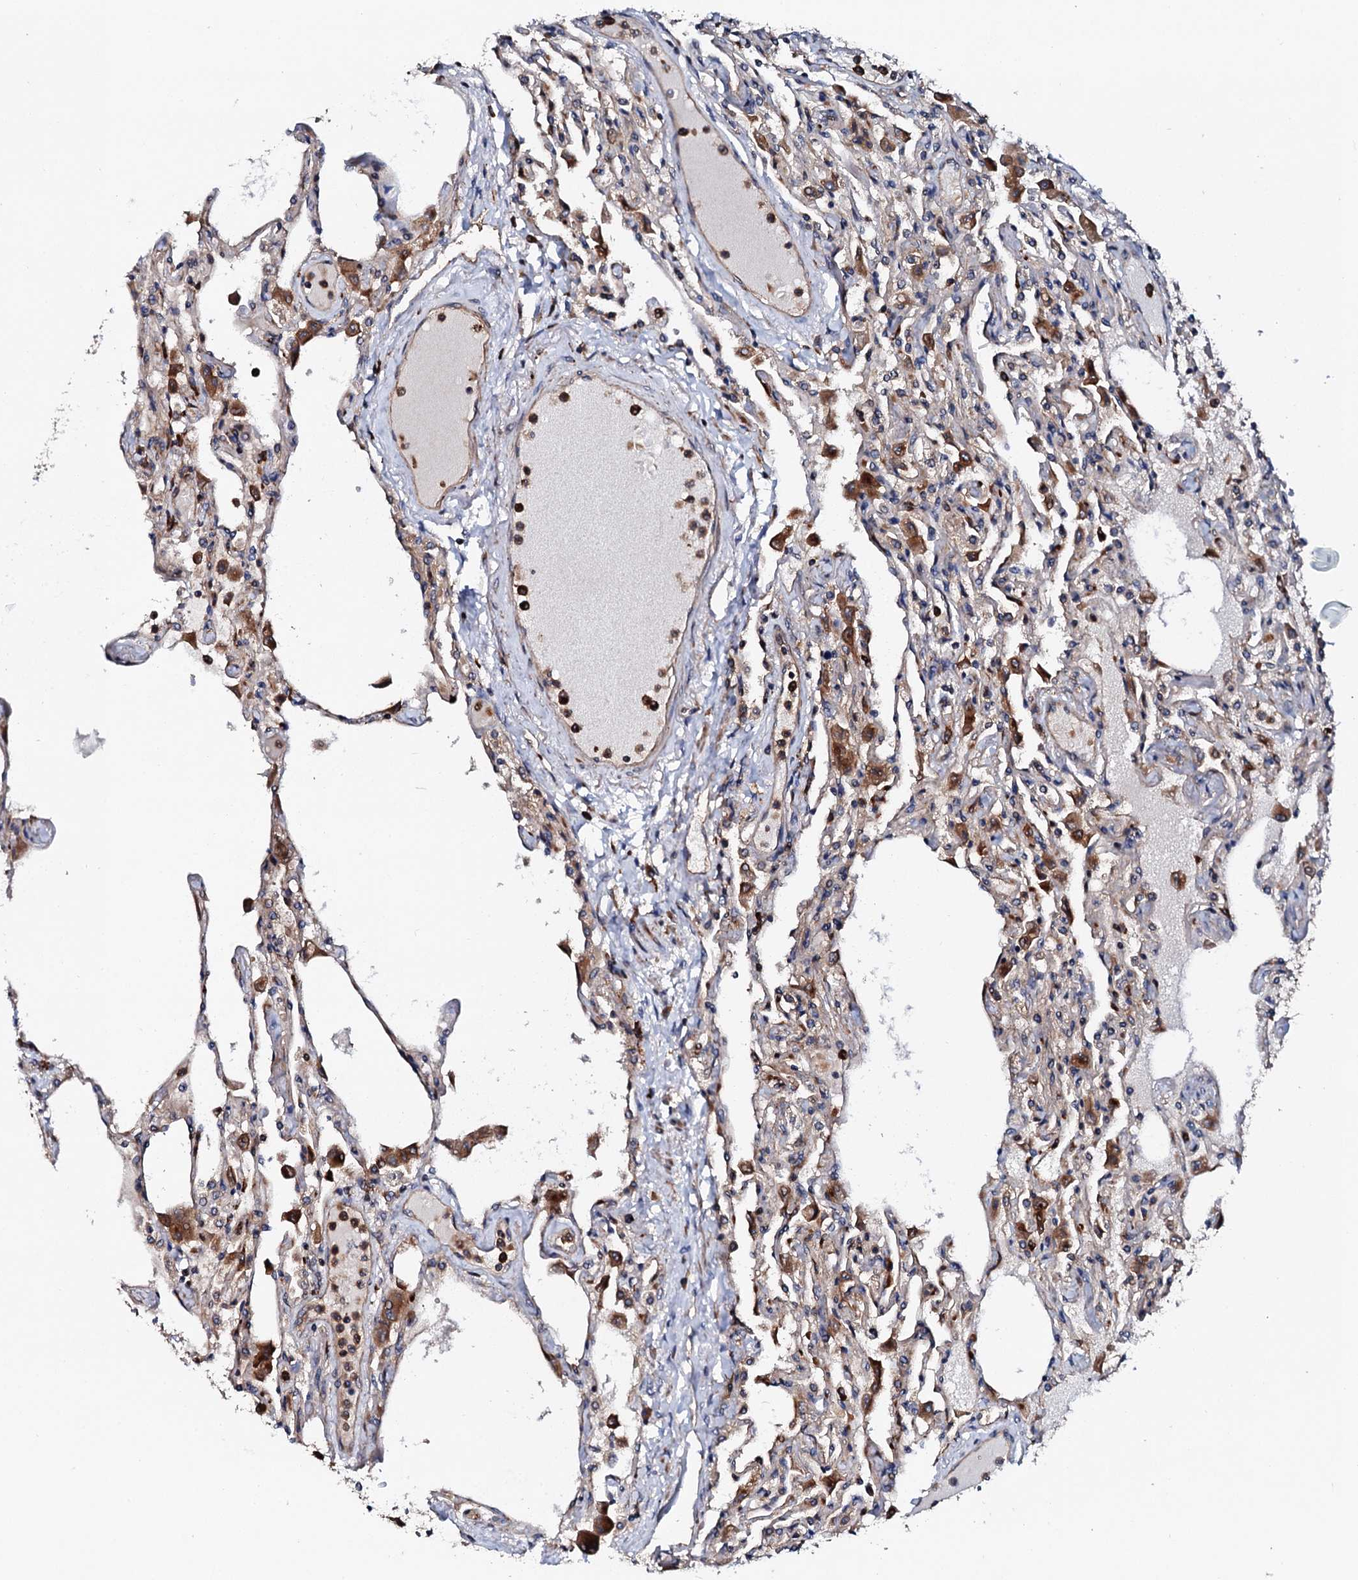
{"staining": {"intensity": "moderate", "quantity": "25%-75%", "location": "cytoplasmic/membranous"}, "tissue": "lung", "cell_type": "Alveolar cells", "image_type": "normal", "snomed": [{"axis": "morphology", "description": "Normal tissue, NOS"}, {"axis": "topography", "description": "Bronchus"}, {"axis": "topography", "description": "Lung"}], "caption": "The immunohistochemical stain labels moderate cytoplasmic/membranous staining in alveolar cells of benign lung.", "gene": "VAMP8", "patient": {"sex": "female", "age": 49}}